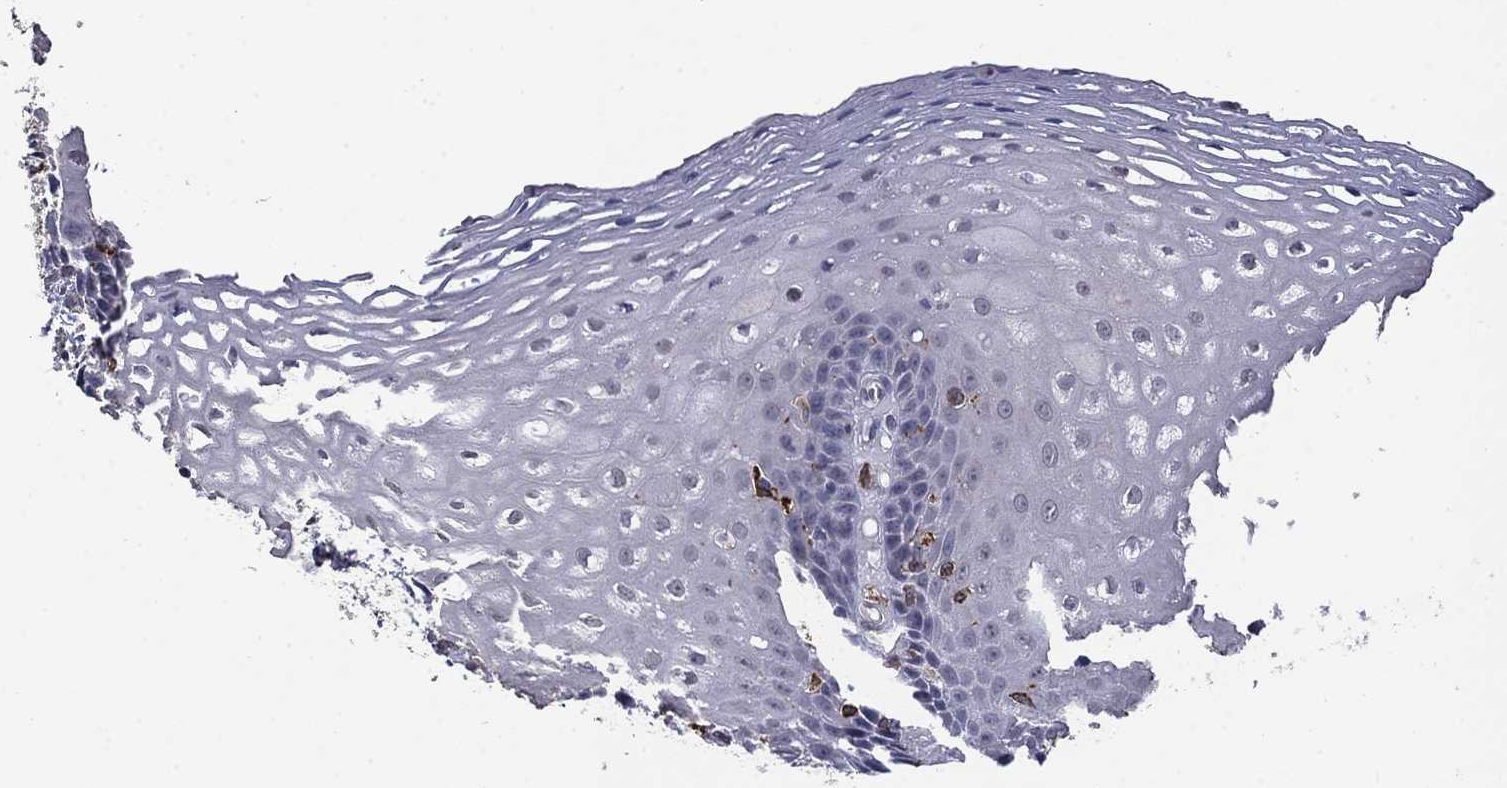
{"staining": {"intensity": "negative", "quantity": "none", "location": "none"}, "tissue": "esophagus", "cell_type": "Squamous epithelial cells", "image_type": "normal", "snomed": [{"axis": "morphology", "description": "Normal tissue, NOS"}, {"axis": "topography", "description": "Esophagus"}], "caption": "The IHC photomicrograph has no significant expression in squamous epithelial cells of esophagus.", "gene": "GRIA3", "patient": {"sex": "male", "age": 76}}